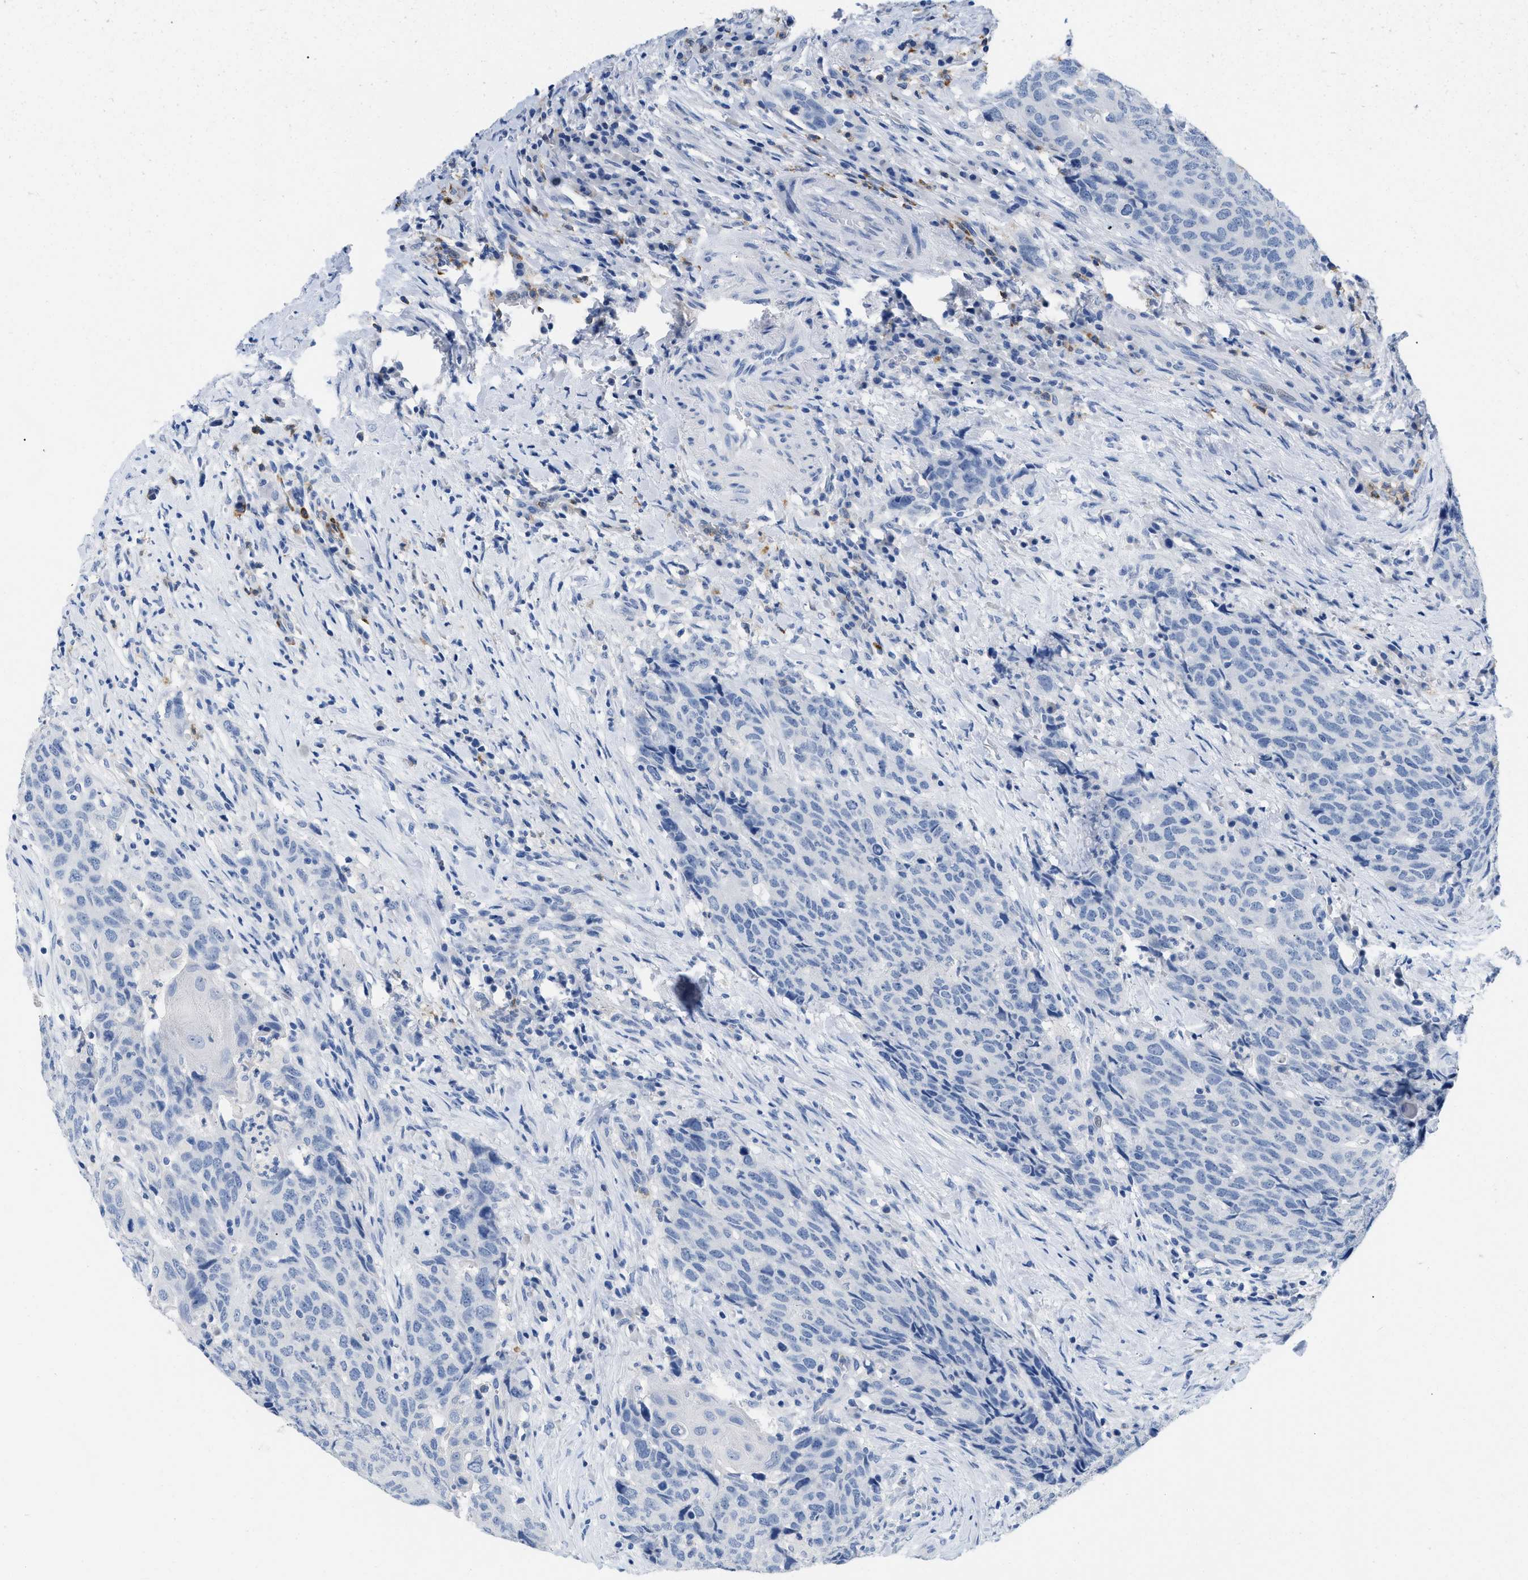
{"staining": {"intensity": "negative", "quantity": "none", "location": "none"}, "tissue": "head and neck cancer", "cell_type": "Tumor cells", "image_type": "cancer", "snomed": [{"axis": "morphology", "description": "Squamous cell carcinoma, NOS"}, {"axis": "topography", "description": "Head-Neck"}], "caption": "Protein analysis of head and neck squamous cell carcinoma shows no significant staining in tumor cells.", "gene": "CR1", "patient": {"sex": "male", "age": 66}}